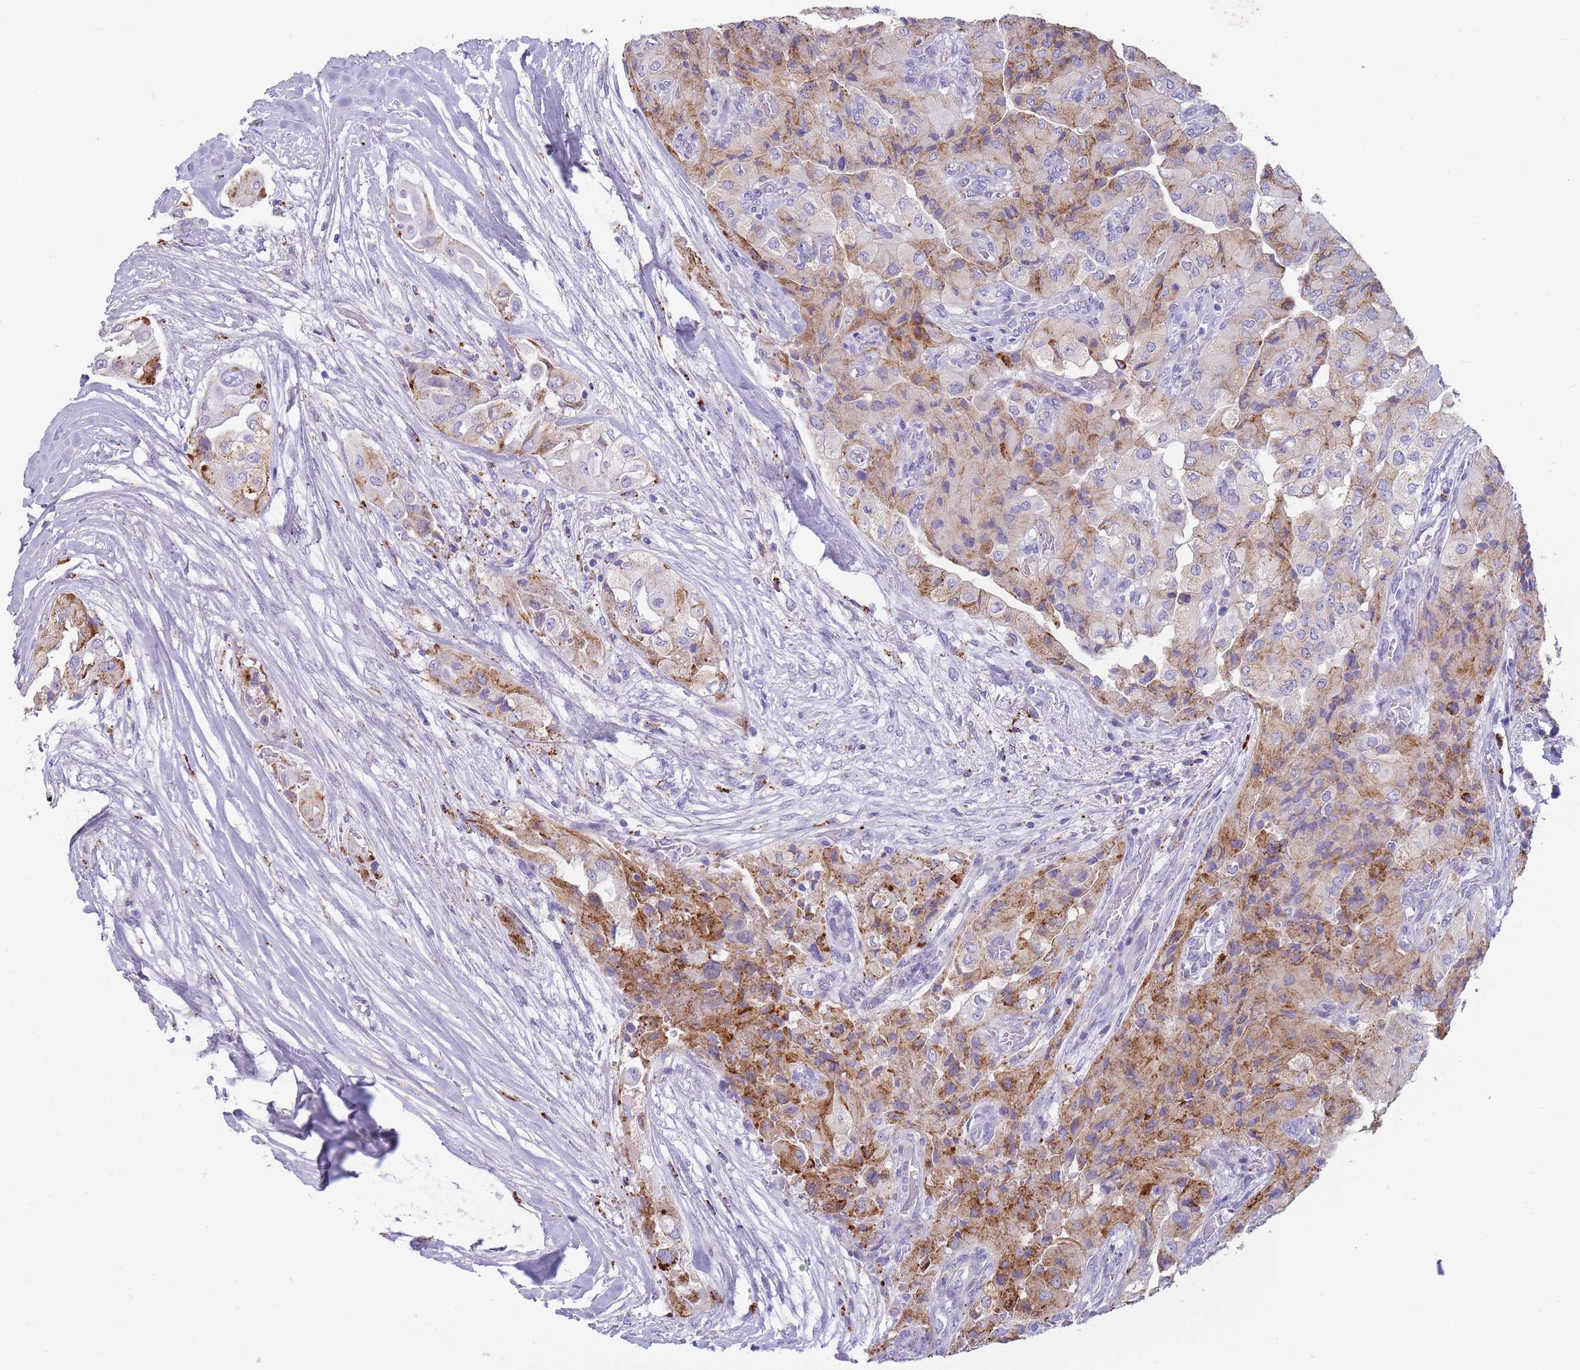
{"staining": {"intensity": "moderate", "quantity": "25%-75%", "location": "cytoplasmic/membranous"}, "tissue": "head and neck cancer", "cell_type": "Tumor cells", "image_type": "cancer", "snomed": [{"axis": "morphology", "description": "Adenocarcinoma, NOS"}, {"axis": "topography", "description": "Head-Neck"}], "caption": "Immunohistochemistry micrograph of human head and neck cancer stained for a protein (brown), which demonstrates medium levels of moderate cytoplasmic/membranous staining in about 25%-75% of tumor cells.", "gene": "GAA", "patient": {"sex": "male", "age": 66}}